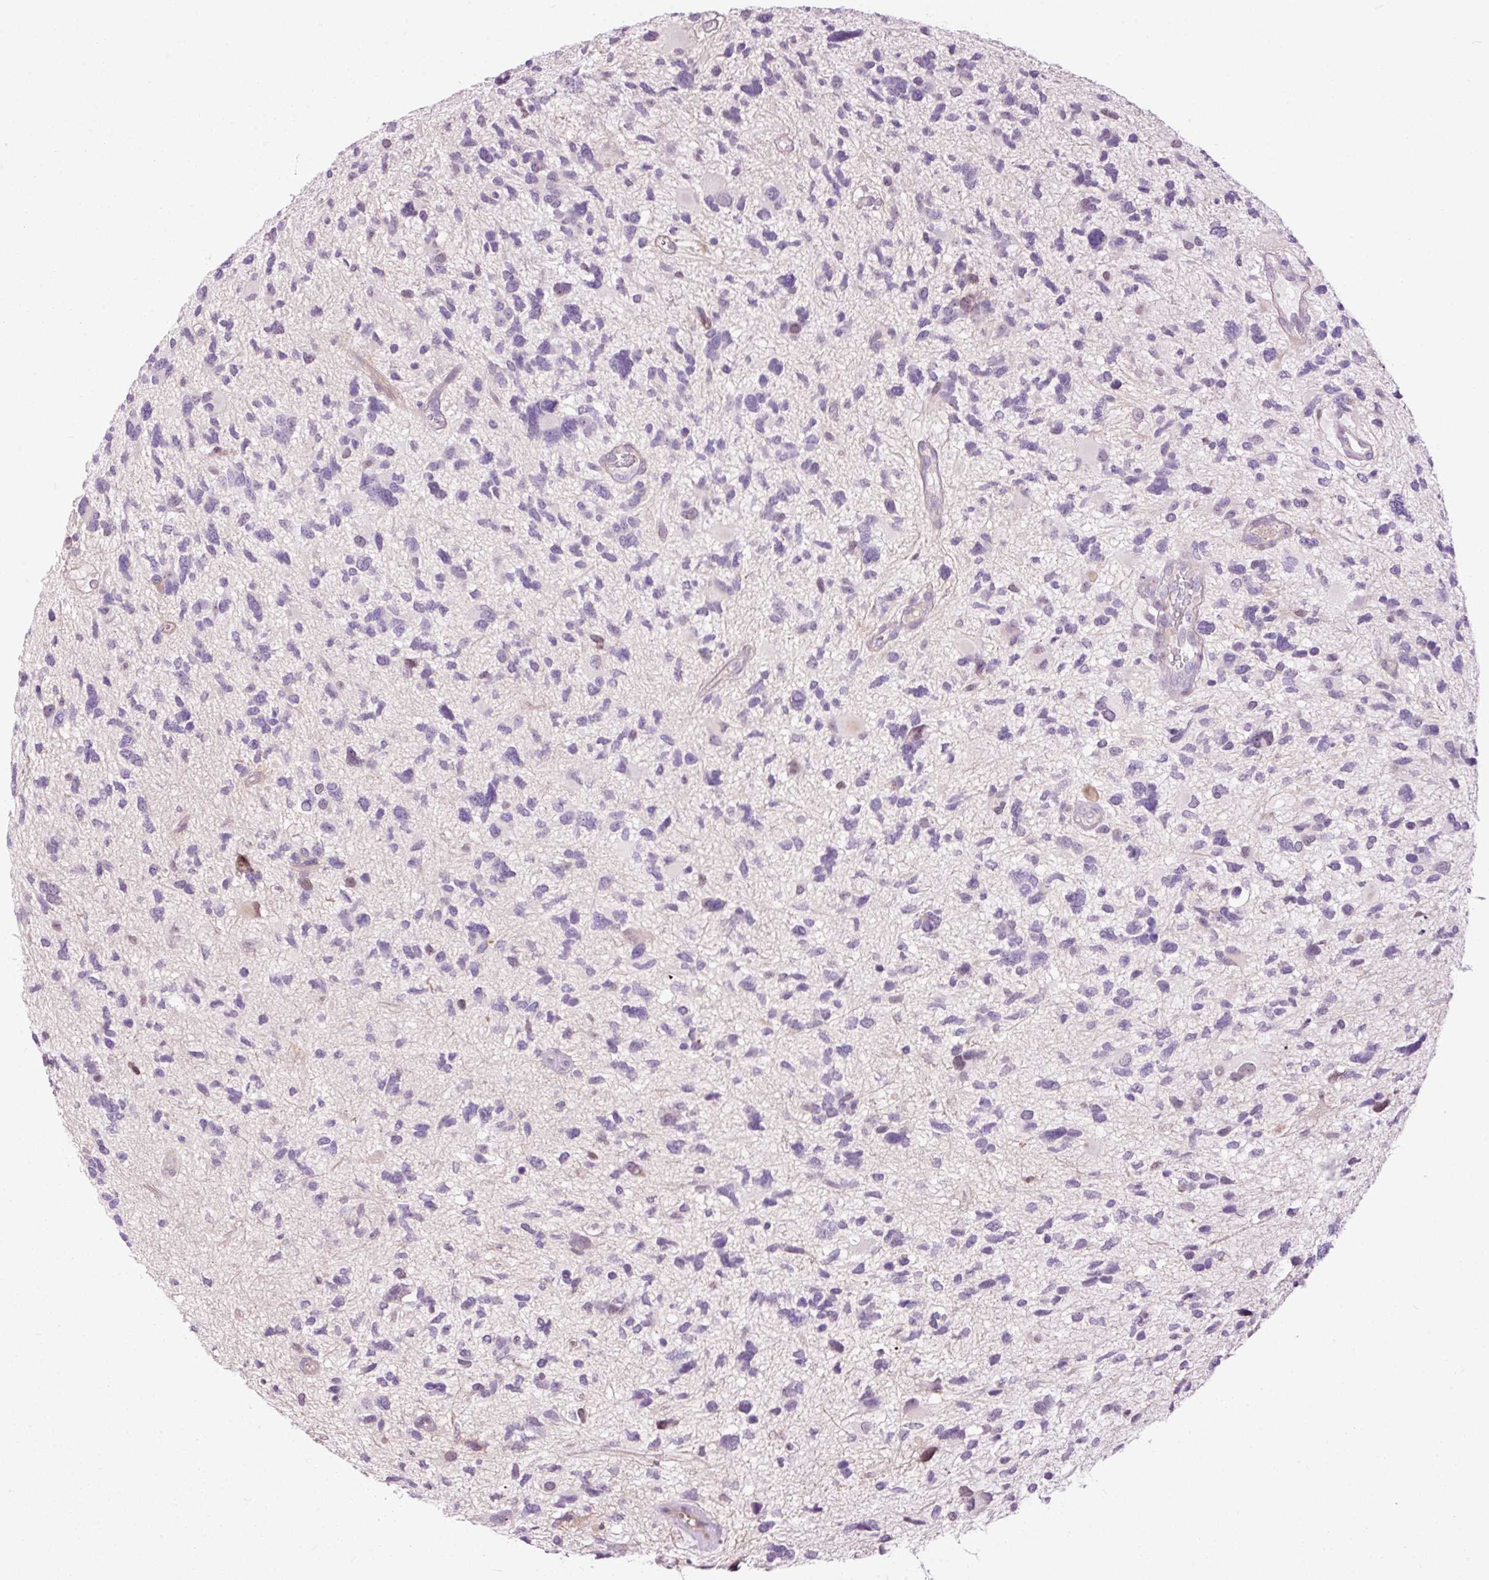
{"staining": {"intensity": "negative", "quantity": "none", "location": "none"}, "tissue": "glioma", "cell_type": "Tumor cells", "image_type": "cancer", "snomed": [{"axis": "morphology", "description": "Glioma, malignant, High grade"}, {"axis": "topography", "description": "Brain"}], "caption": "Immunohistochemistry (IHC) photomicrograph of malignant glioma (high-grade) stained for a protein (brown), which exhibits no expression in tumor cells.", "gene": "FCRL4", "patient": {"sex": "female", "age": 11}}